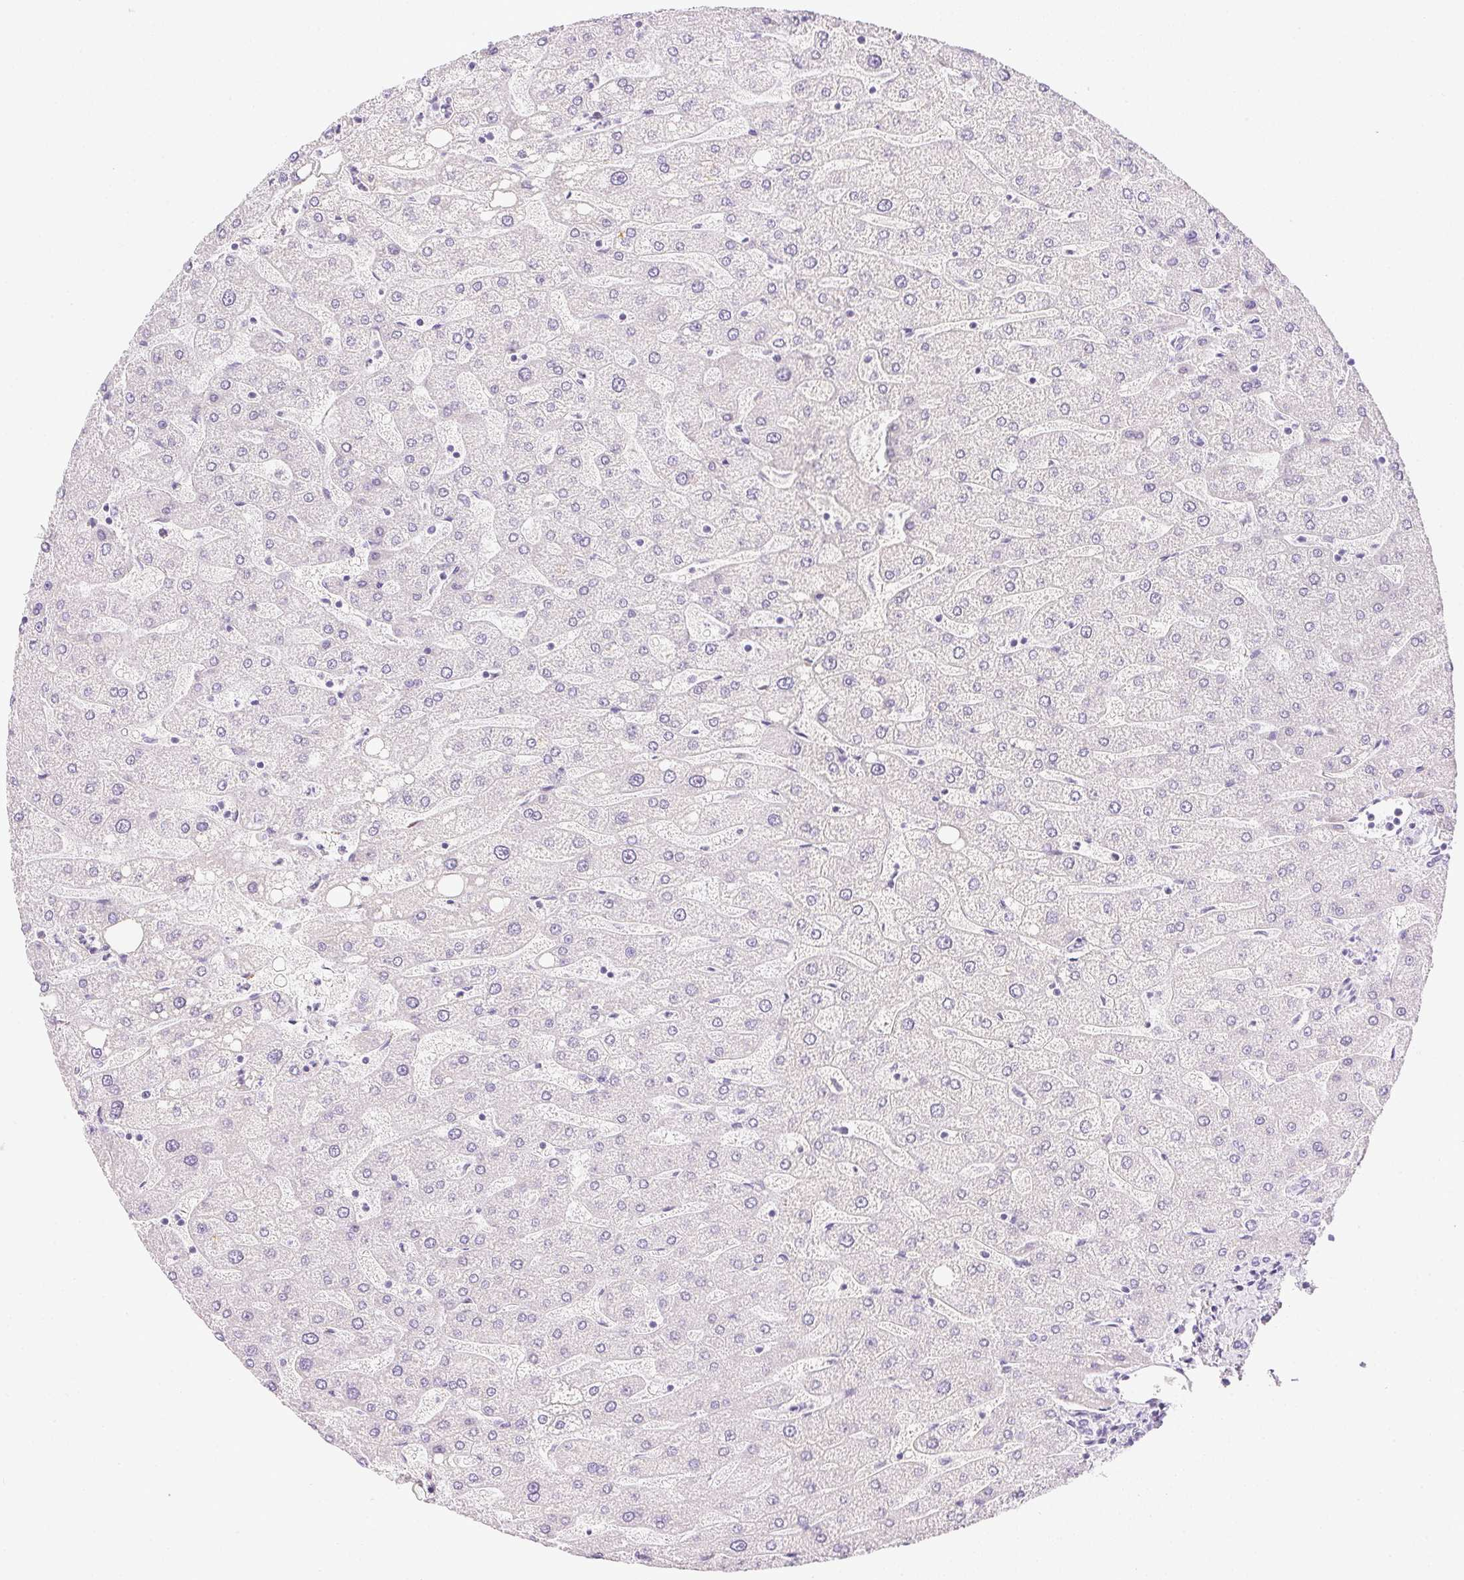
{"staining": {"intensity": "negative", "quantity": "none", "location": "none"}, "tissue": "liver", "cell_type": "Cholangiocytes", "image_type": "normal", "snomed": [{"axis": "morphology", "description": "Normal tissue, NOS"}, {"axis": "topography", "description": "Liver"}], "caption": "Immunohistochemistry (IHC) histopathology image of benign human liver stained for a protein (brown), which reveals no positivity in cholangiocytes. (DAB (3,3'-diaminobenzidine) immunohistochemistry, high magnification).", "gene": "CTRL", "patient": {"sex": "male", "age": 67}}